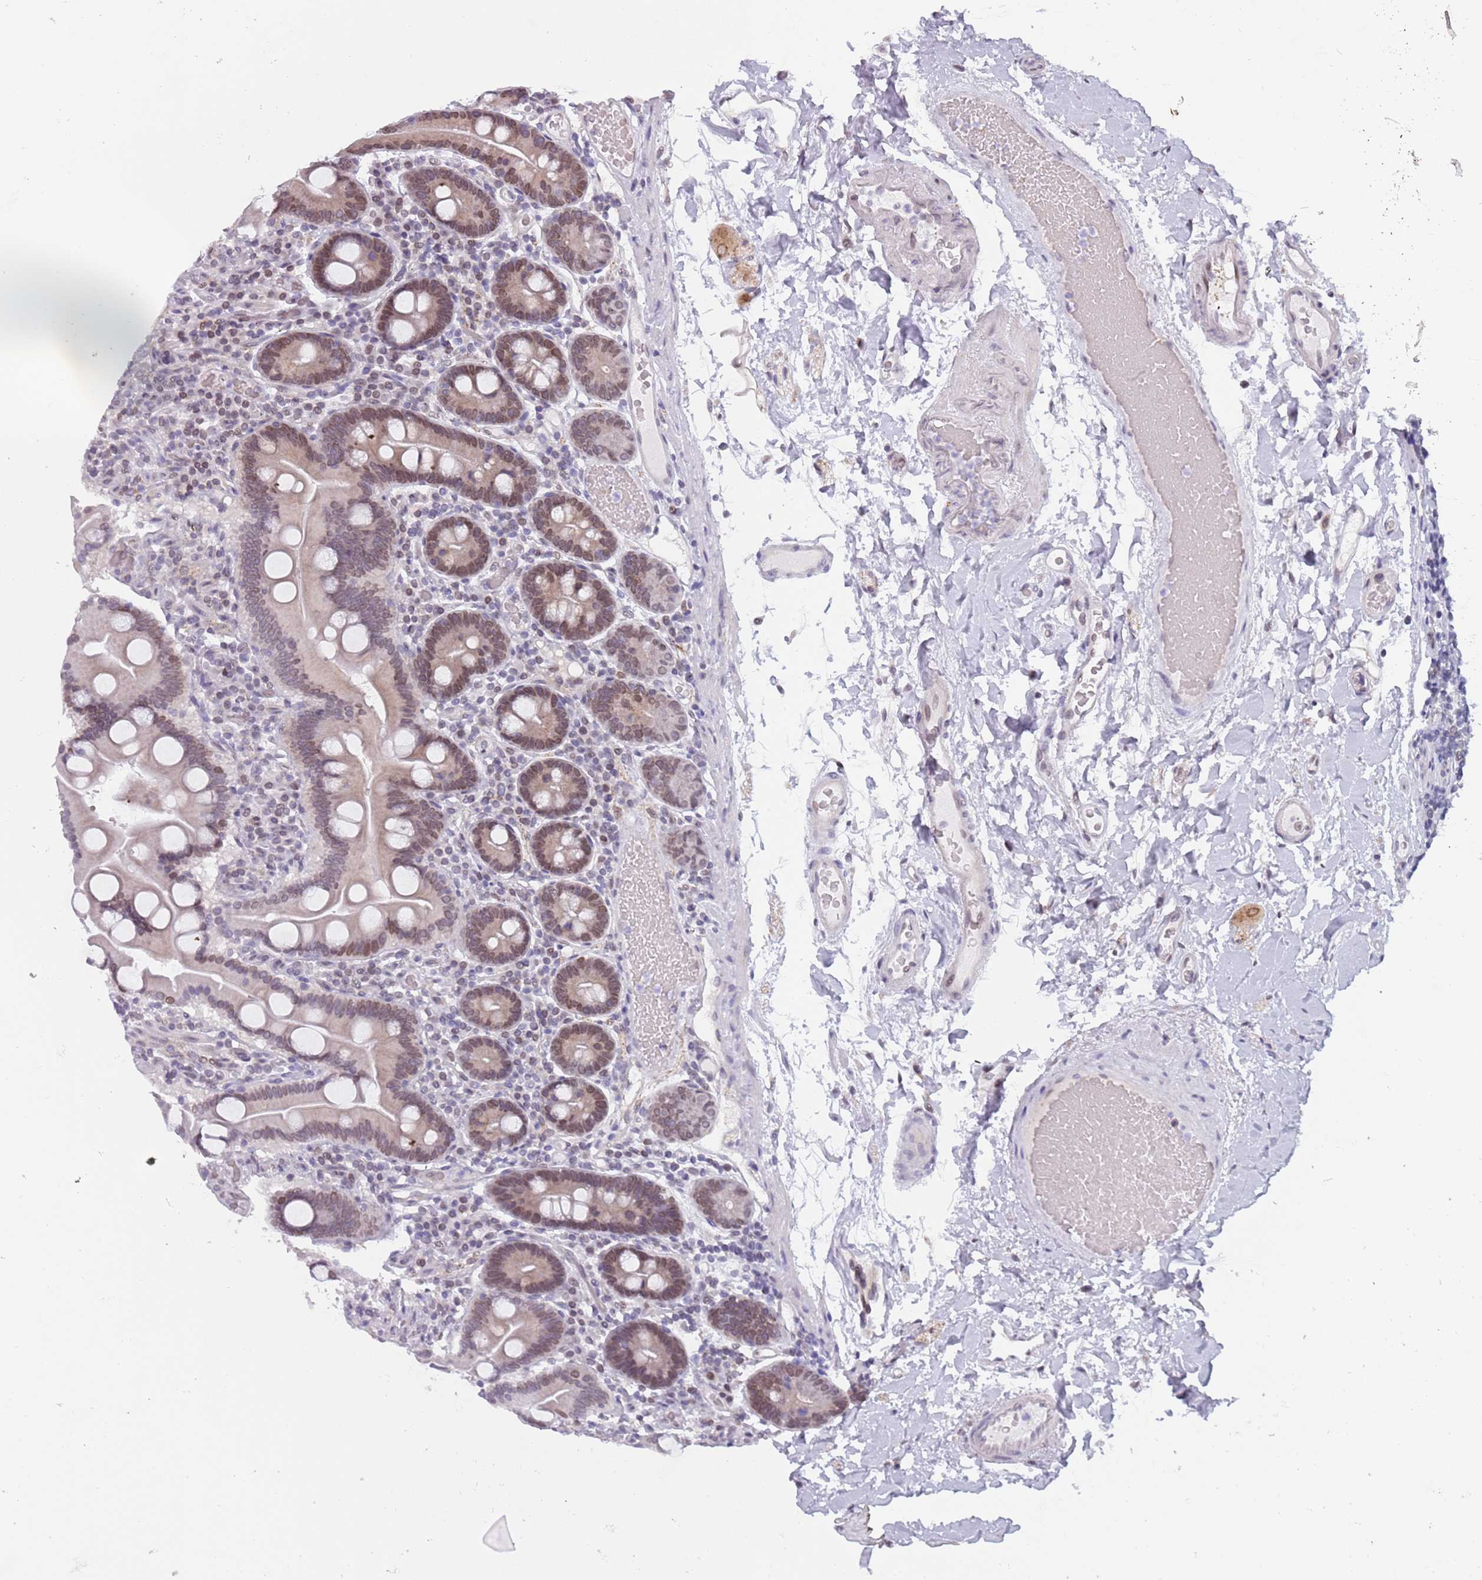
{"staining": {"intensity": "weak", "quantity": "25%-75%", "location": "cytoplasmic/membranous,nuclear"}, "tissue": "duodenum", "cell_type": "Glandular cells", "image_type": "normal", "snomed": [{"axis": "morphology", "description": "Normal tissue, NOS"}, {"axis": "topography", "description": "Duodenum"}], "caption": "Immunohistochemical staining of normal human duodenum exhibits low levels of weak cytoplasmic/membranous,nuclear expression in about 25%-75% of glandular cells. (DAB IHC, brown staining for protein, blue staining for nuclei).", "gene": "KLHDC2", "patient": {"sex": "male", "age": 55}}